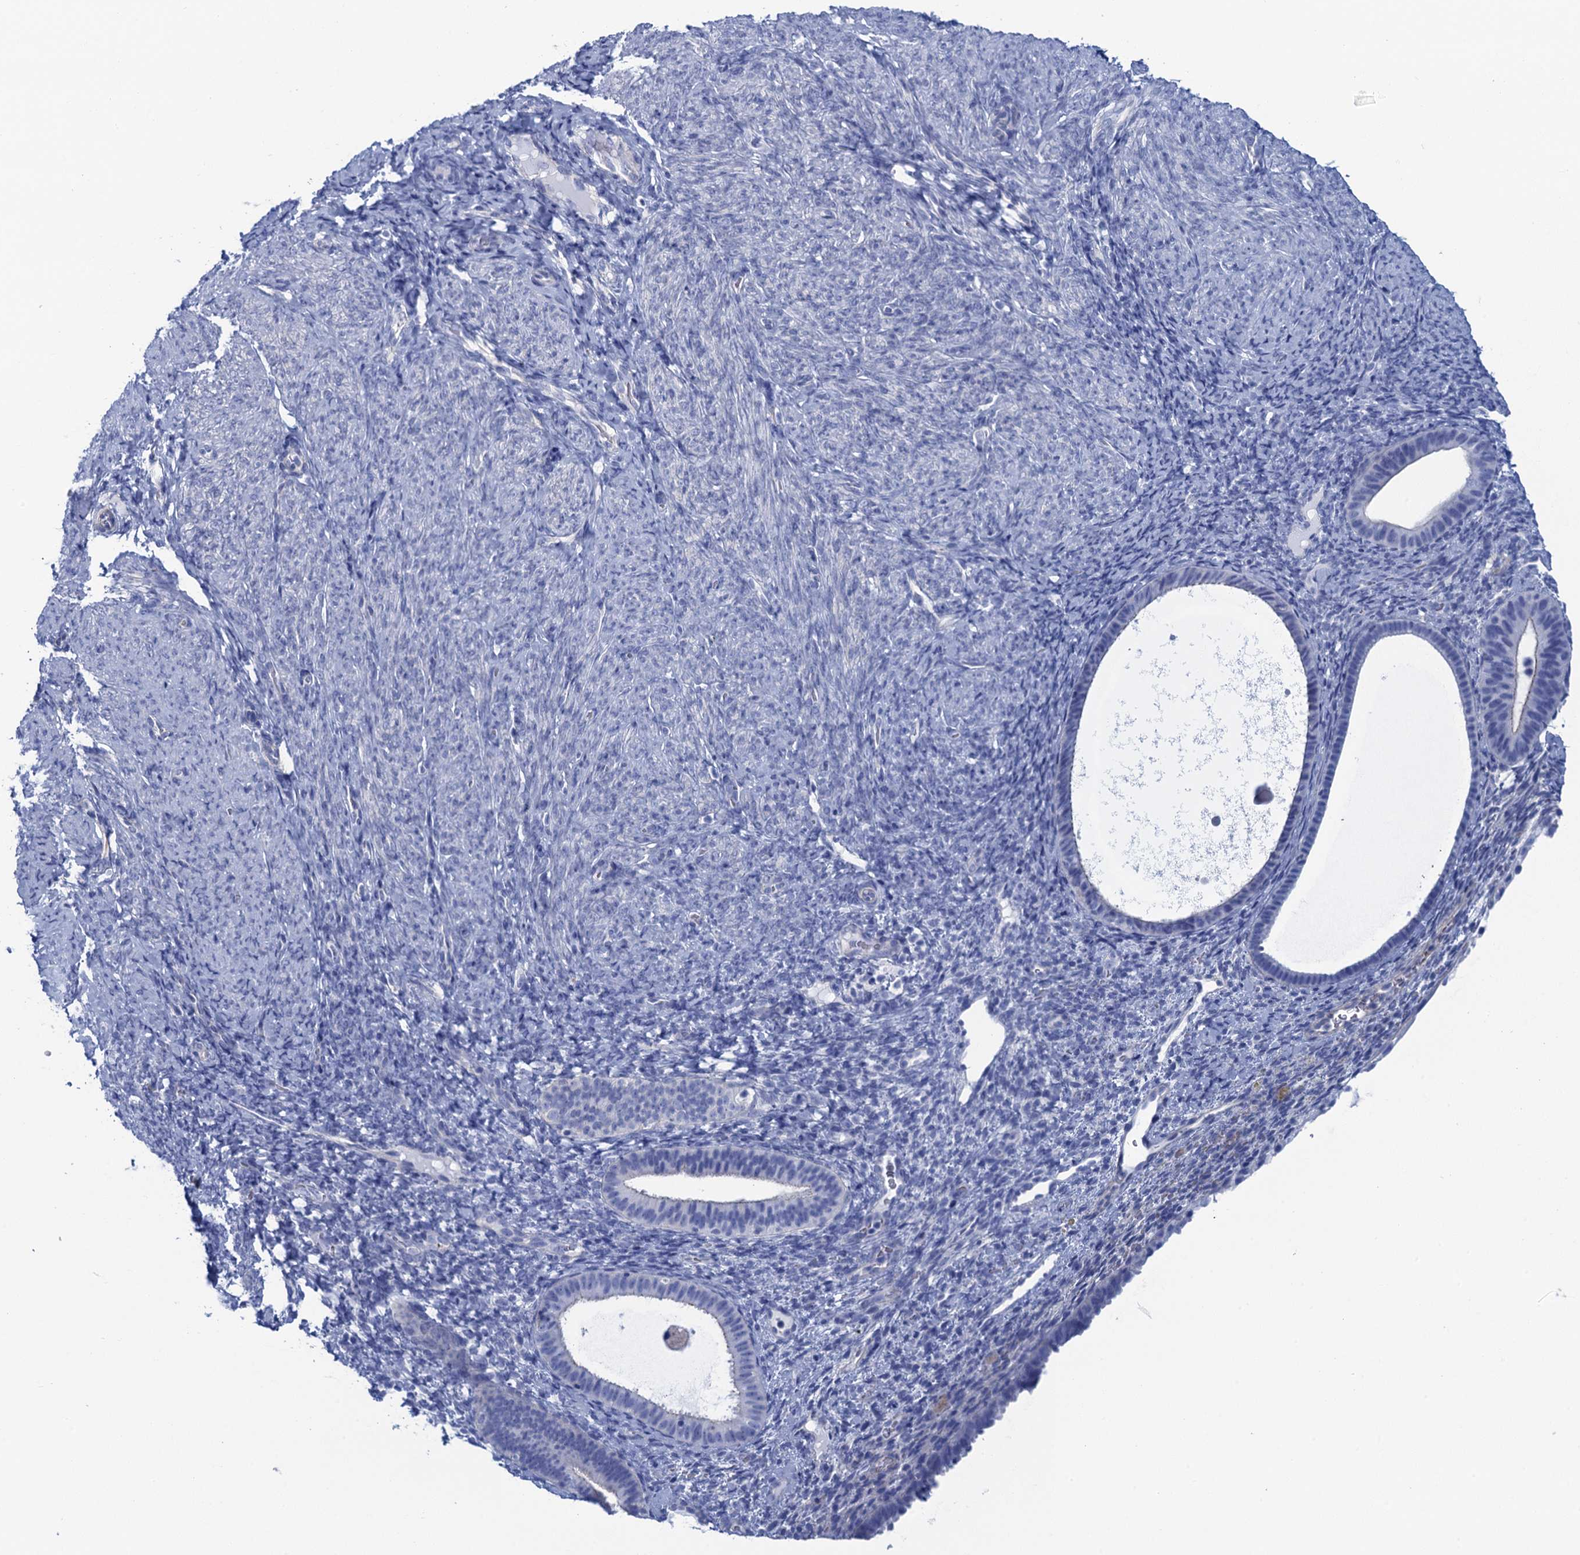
{"staining": {"intensity": "negative", "quantity": "none", "location": "none"}, "tissue": "endometrium", "cell_type": "Cells in endometrial stroma", "image_type": "normal", "snomed": [{"axis": "morphology", "description": "Normal tissue, NOS"}, {"axis": "topography", "description": "Endometrium"}], "caption": "Human endometrium stained for a protein using IHC shows no staining in cells in endometrial stroma.", "gene": "CALML5", "patient": {"sex": "female", "age": 65}}